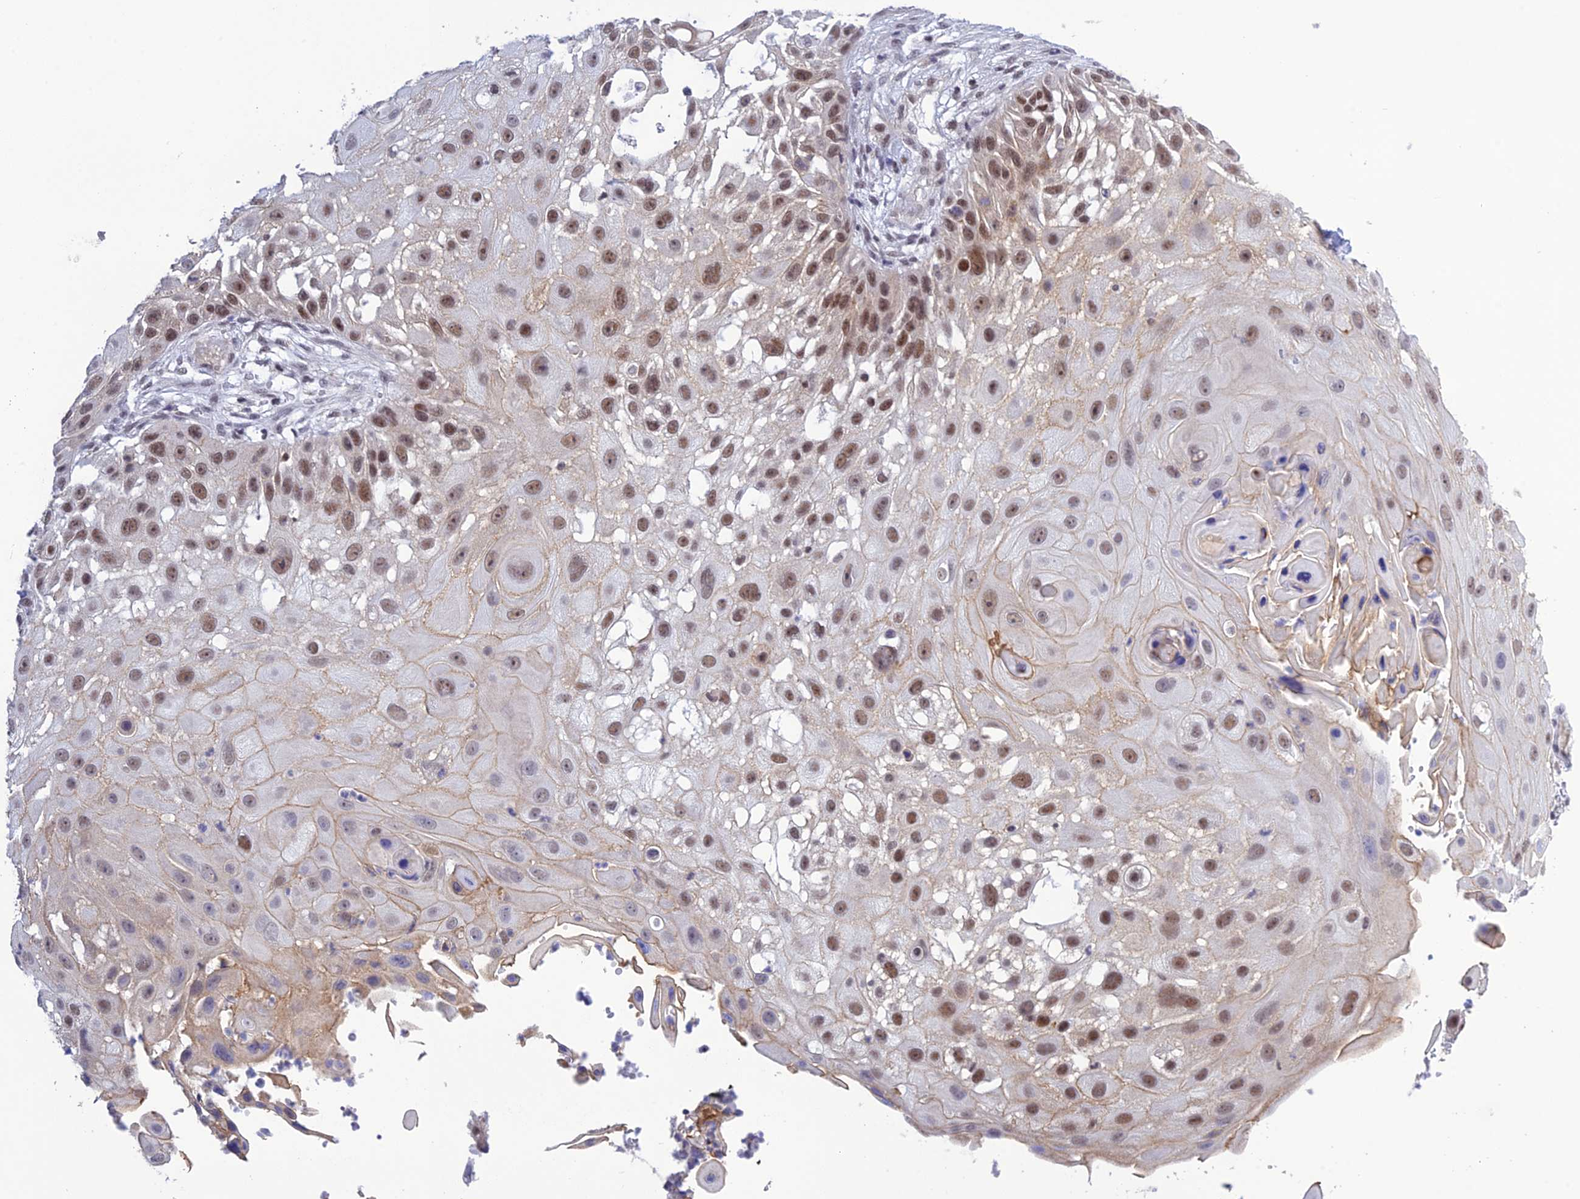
{"staining": {"intensity": "moderate", "quantity": ">75%", "location": "nuclear"}, "tissue": "skin cancer", "cell_type": "Tumor cells", "image_type": "cancer", "snomed": [{"axis": "morphology", "description": "Squamous cell carcinoma, NOS"}, {"axis": "topography", "description": "Skin"}], "caption": "The photomicrograph exhibits immunohistochemical staining of skin cancer (squamous cell carcinoma). There is moderate nuclear expression is seen in approximately >75% of tumor cells.", "gene": "TCEA1", "patient": {"sex": "female", "age": 44}}